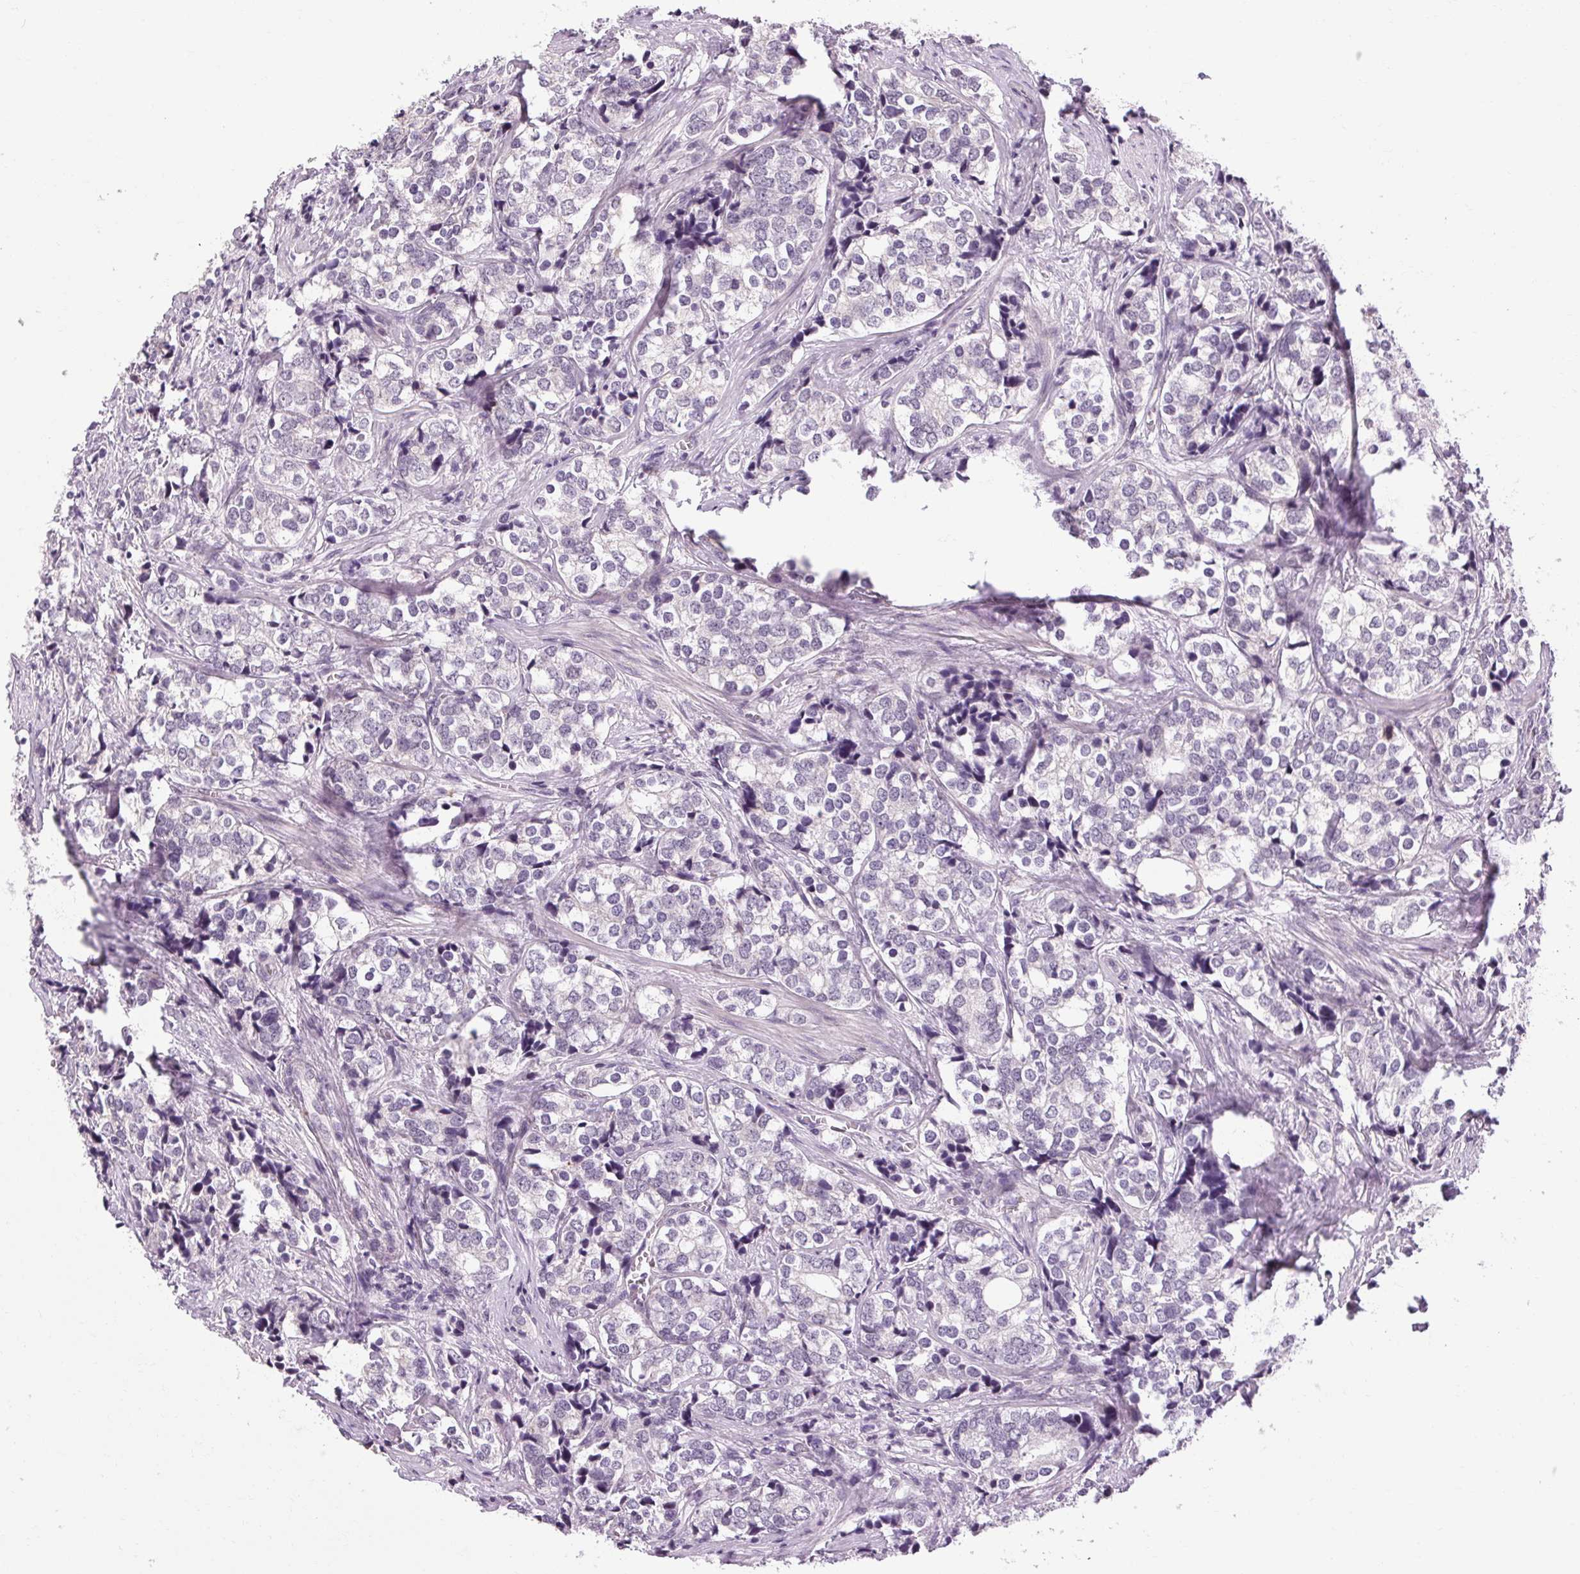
{"staining": {"intensity": "negative", "quantity": "none", "location": "none"}, "tissue": "prostate cancer", "cell_type": "Tumor cells", "image_type": "cancer", "snomed": [{"axis": "morphology", "description": "Adenocarcinoma, NOS"}, {"axis": "topography", "description": "Prostate and seminal vesicle, NOS"}], "caption": "The micrograph reveals no significant staining in tumor cells of adenocarcinoma (prostate).", "gene": "KLHL40", "patient": {"sex": "male", "age": 63}}